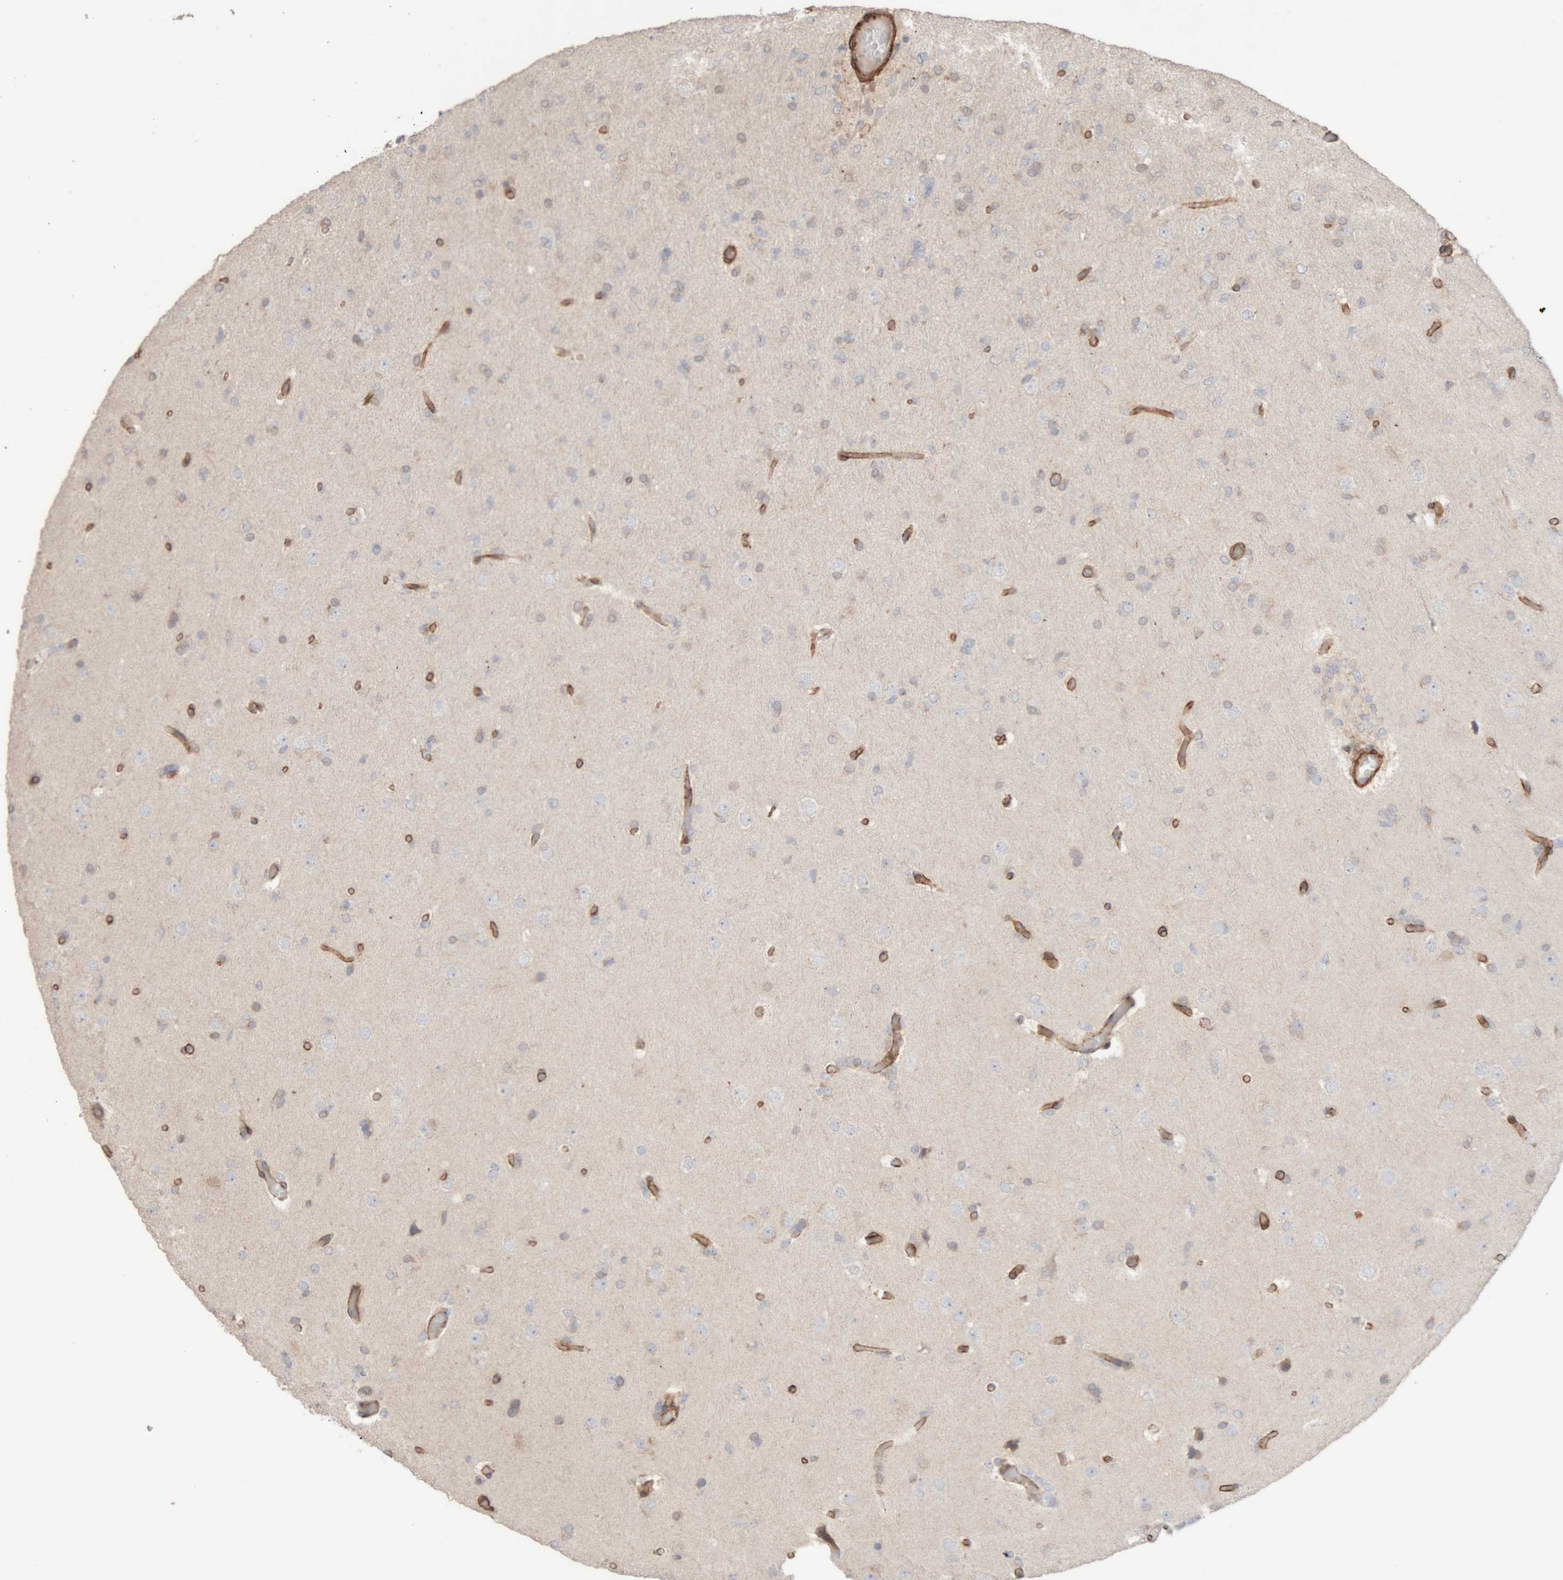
{"staining": {"intensity": "negative", "quantity": "none", "location": "none"}, "tissue": "glioma", "cell_type": "Tumor cells", "image_type": "cancer", "snomed": [{"axis": "morphology", "description": "Glioma, malignant, High grade"}, {"axis": "topography", "description": "Cerebral cortex"}], "caption": "DAB immunohistochemical staining of glioma demonstrates no significant staining in tumor cells.", "gene": "RAB32", "patient": {"sex": "female", "age": 36}}